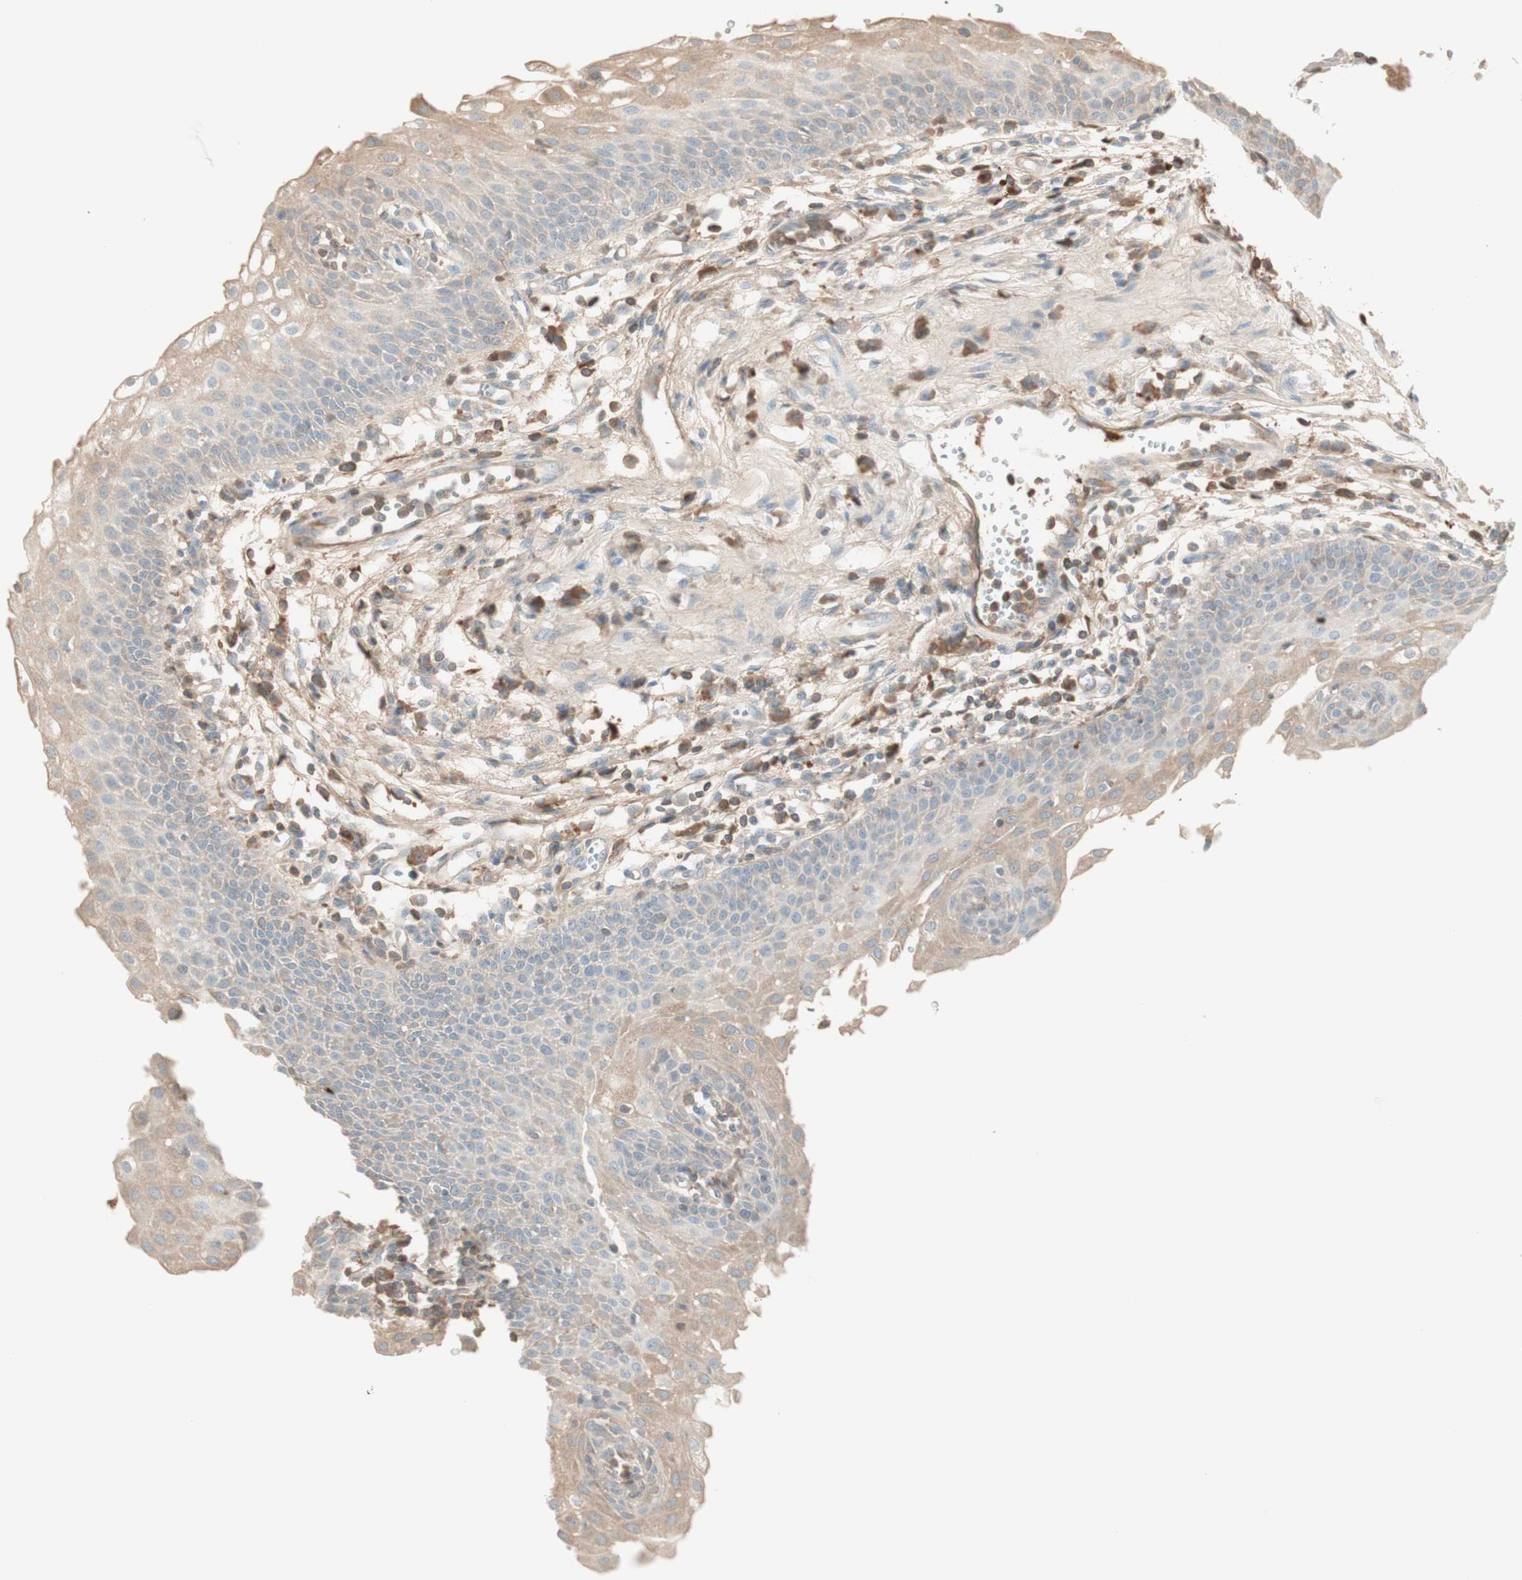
{"staining": {"intensity": "negative", "quantity": "none", "location": "none"}, "tissue": "urothelial cancer", "cell_type": "Tumor cells", "image_type": "cancer", "snomed": [{"axis": "morphology", "description": "Urothelial carcinoma, High grade"}, {"axis": "topography", "description": "Urinary bladder"}], "caption": "Immunohistochemistry micrograph of neoplastic tissue: high-grade urothelial carcinoma stained with DAB (3,3'-diaminobenzidine) demonstrates no significant protein expression in tumor cells.", "gene": "IFNG", "patient": {"sex": "female", "age": 85}}